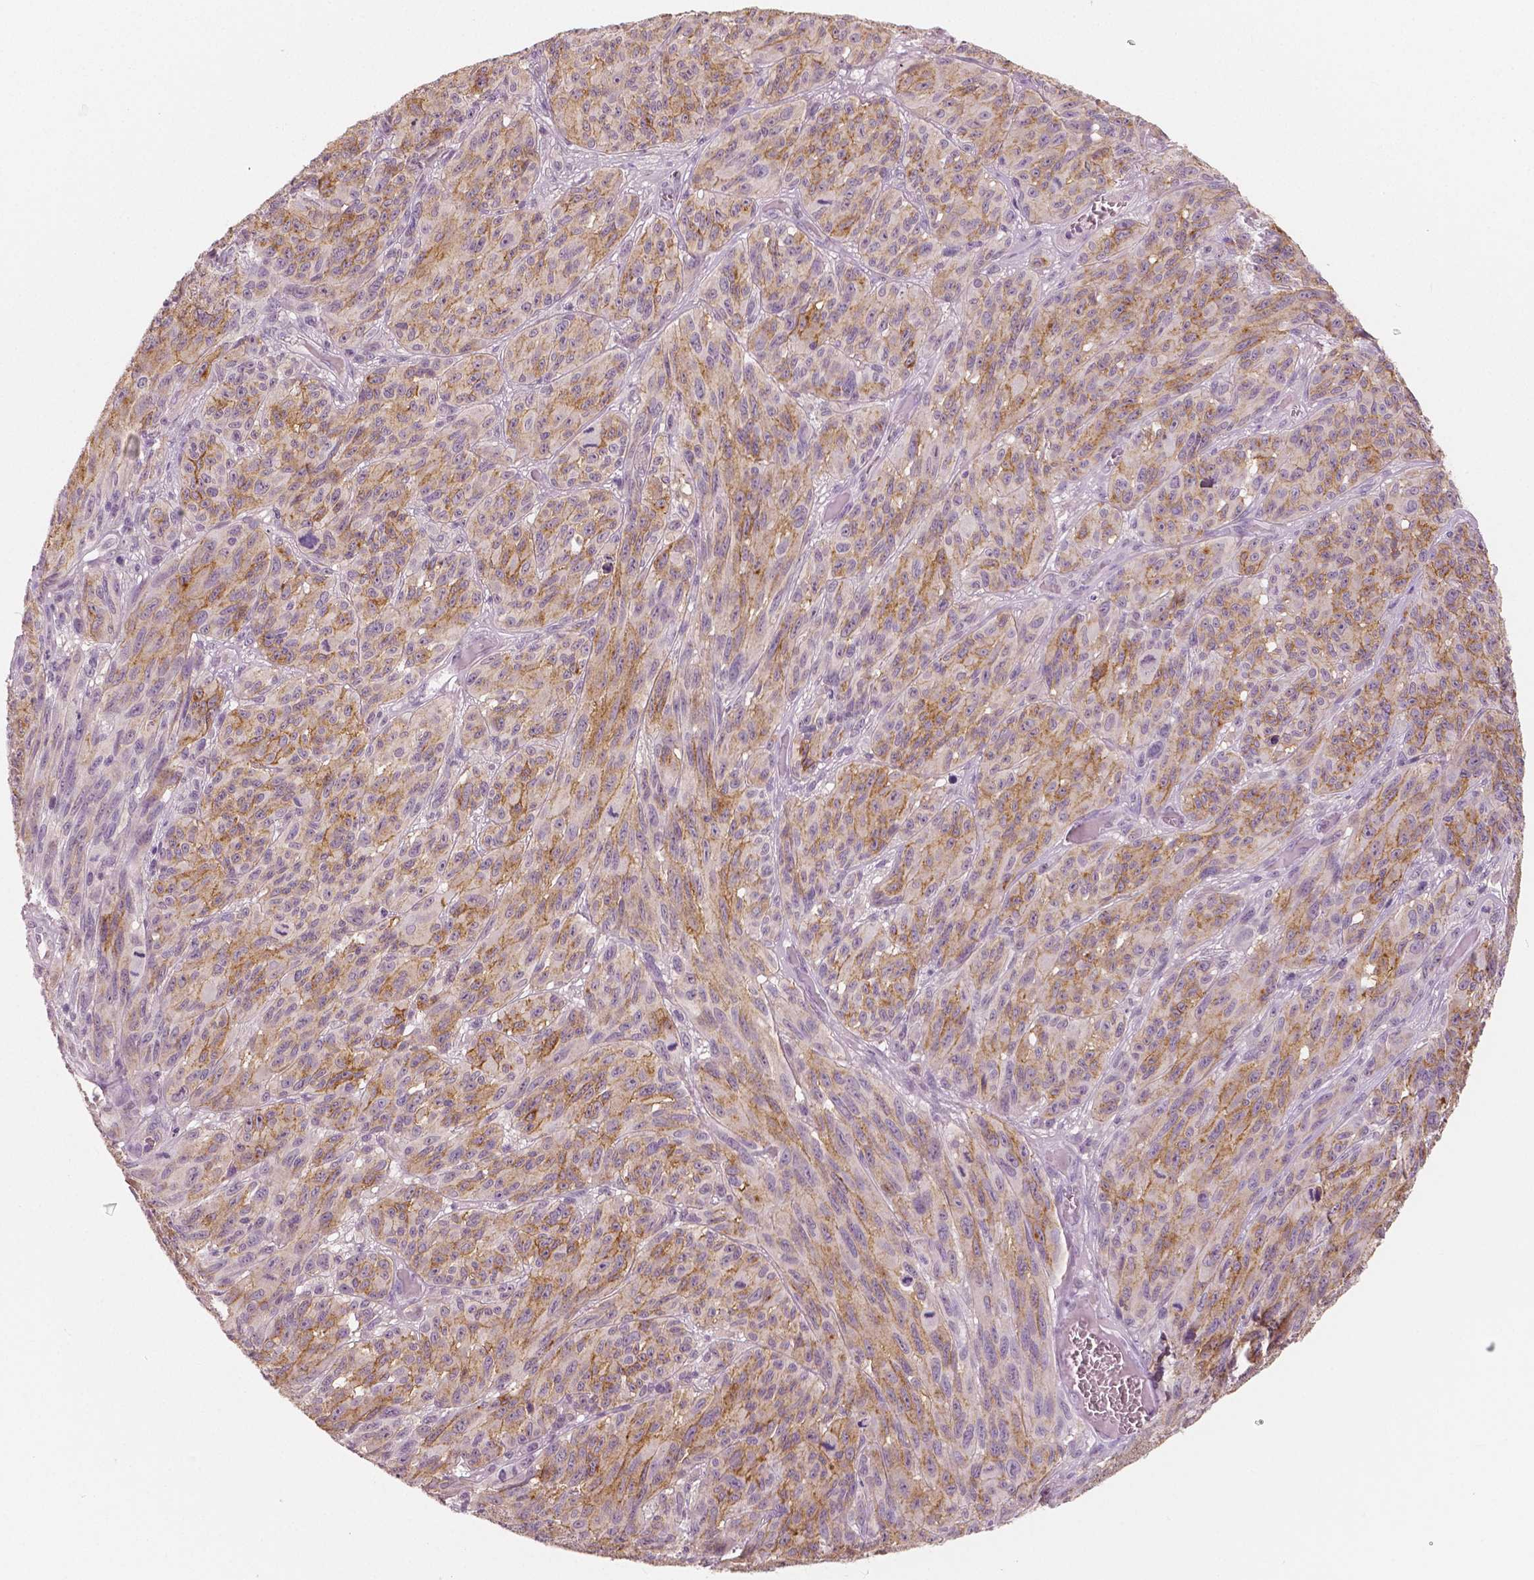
{"staining": {"intensity": "moderate", "quantity": ">75%", "location": "cytoplasmic/membranous"}, "tissue": "melanoma", "cell_type": "Tumor cells", "image_type": "cancer", "snomed": [{"axis": "morphology", "description": "Malignant melanoma, NOS"}, {"axis": "topography", "description": "Vulva, labia, clitoris and Bartholin´s gland, NO"}], "caption": "Brown immunohistochemical staining in malignant melanoma reveals moderate cytoplasmic/membranous expression in approximately >75% of tumor cells.", "gene": "KIT", "patient": {"sex": "female", "age": 75}}